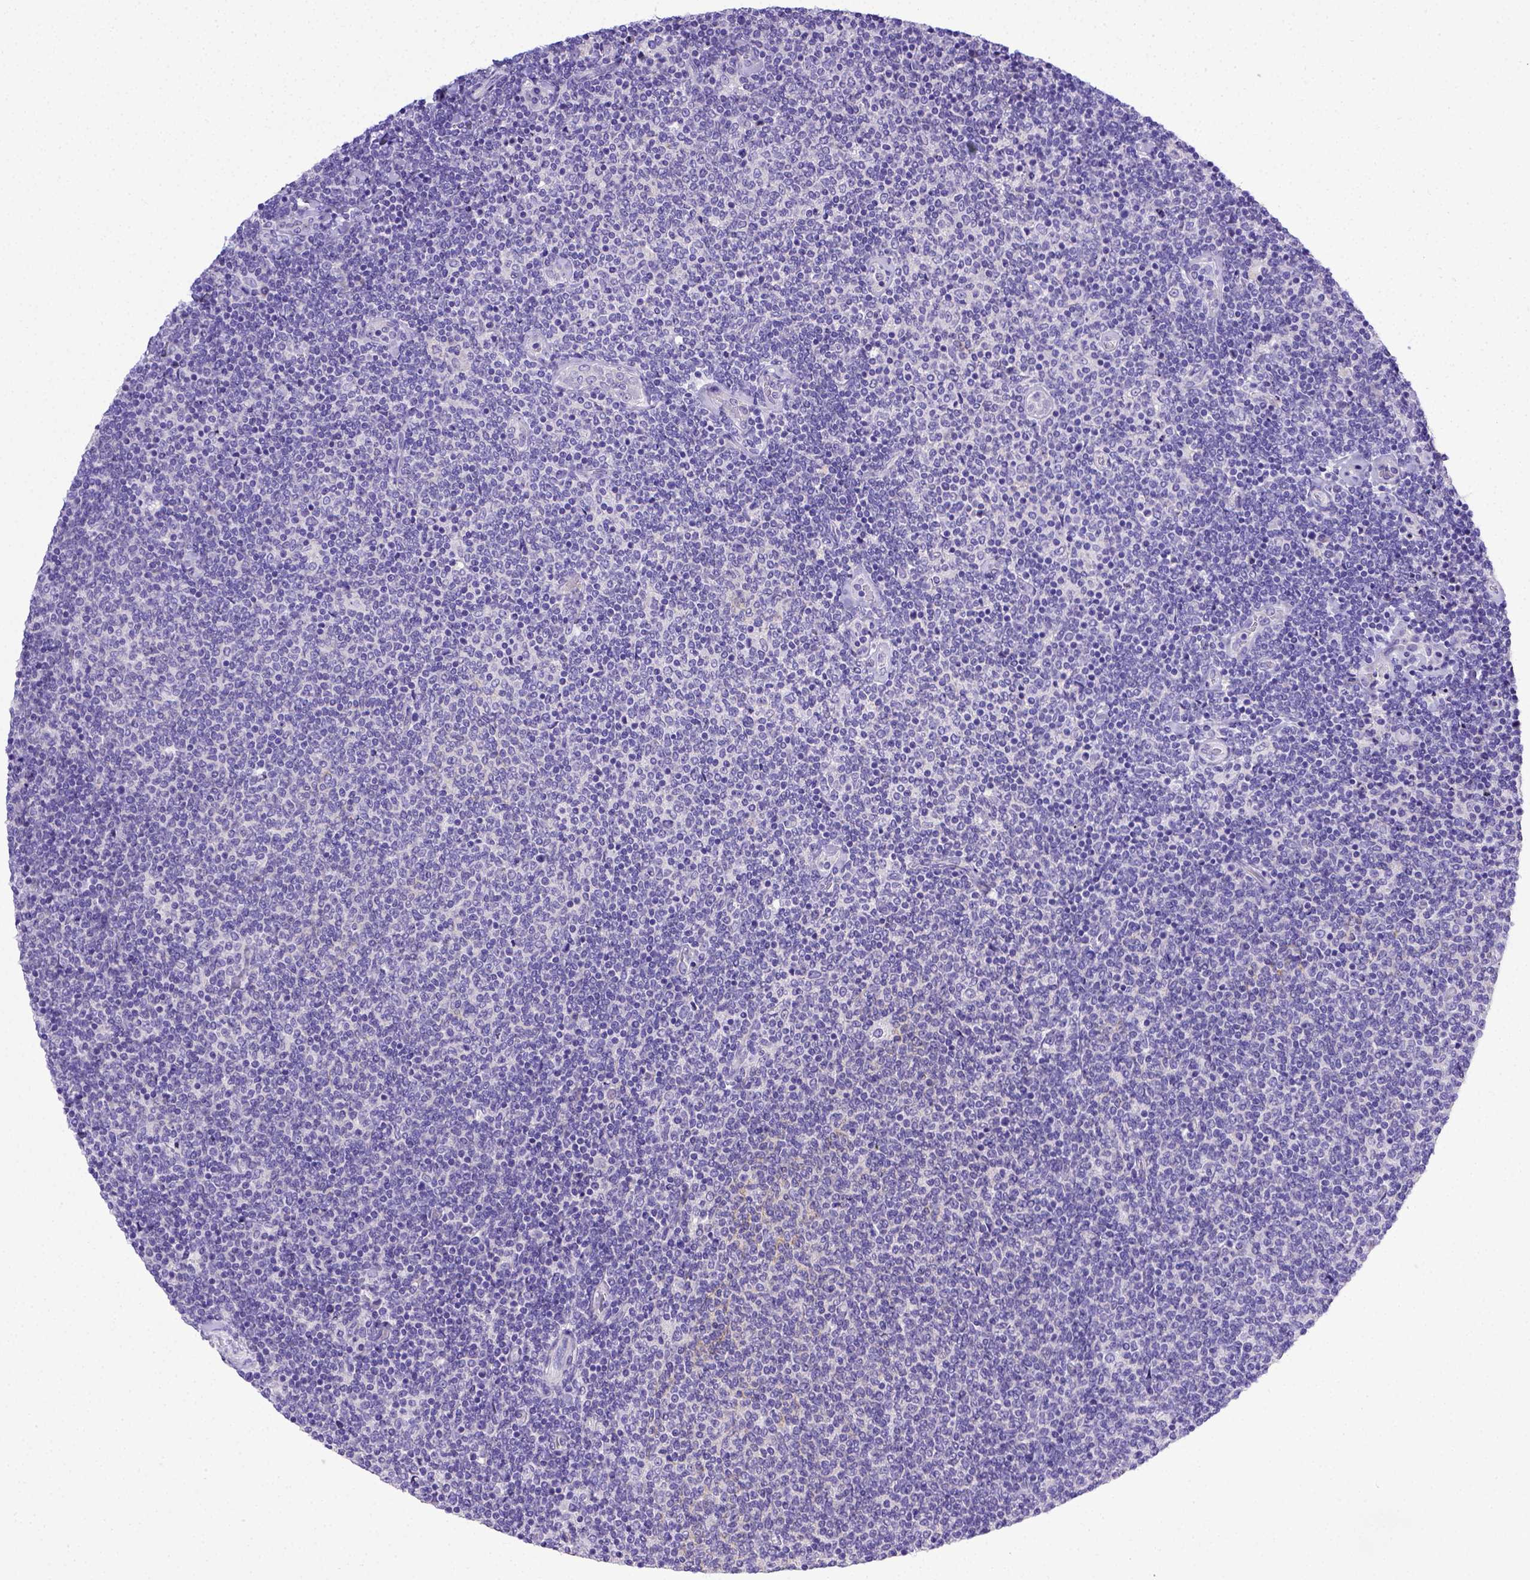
{"staining": {"intensity": "negative", "quantity": "none", "location": "none"}, "tissue": "lymphoma", "cell_type": "Tumor cells", "image_type": "cancer", "snomed": [{"axis": "morphology", "description": "Malignant lymphoma, non-Hodgkin's type, Low grade"}, {"axis": "topography", "description": "Lymph node"}], "caption": "DAB immunohistochemical staining of low-grade malignant lymphoma, non-Hodgkin's type reveals no significant expression in tumor cells. (Immunohistochemistry, brightfield microscopy, high magnification).", "gene": "BTN1A1", "patient": {"sex": "male", "age": 52}}